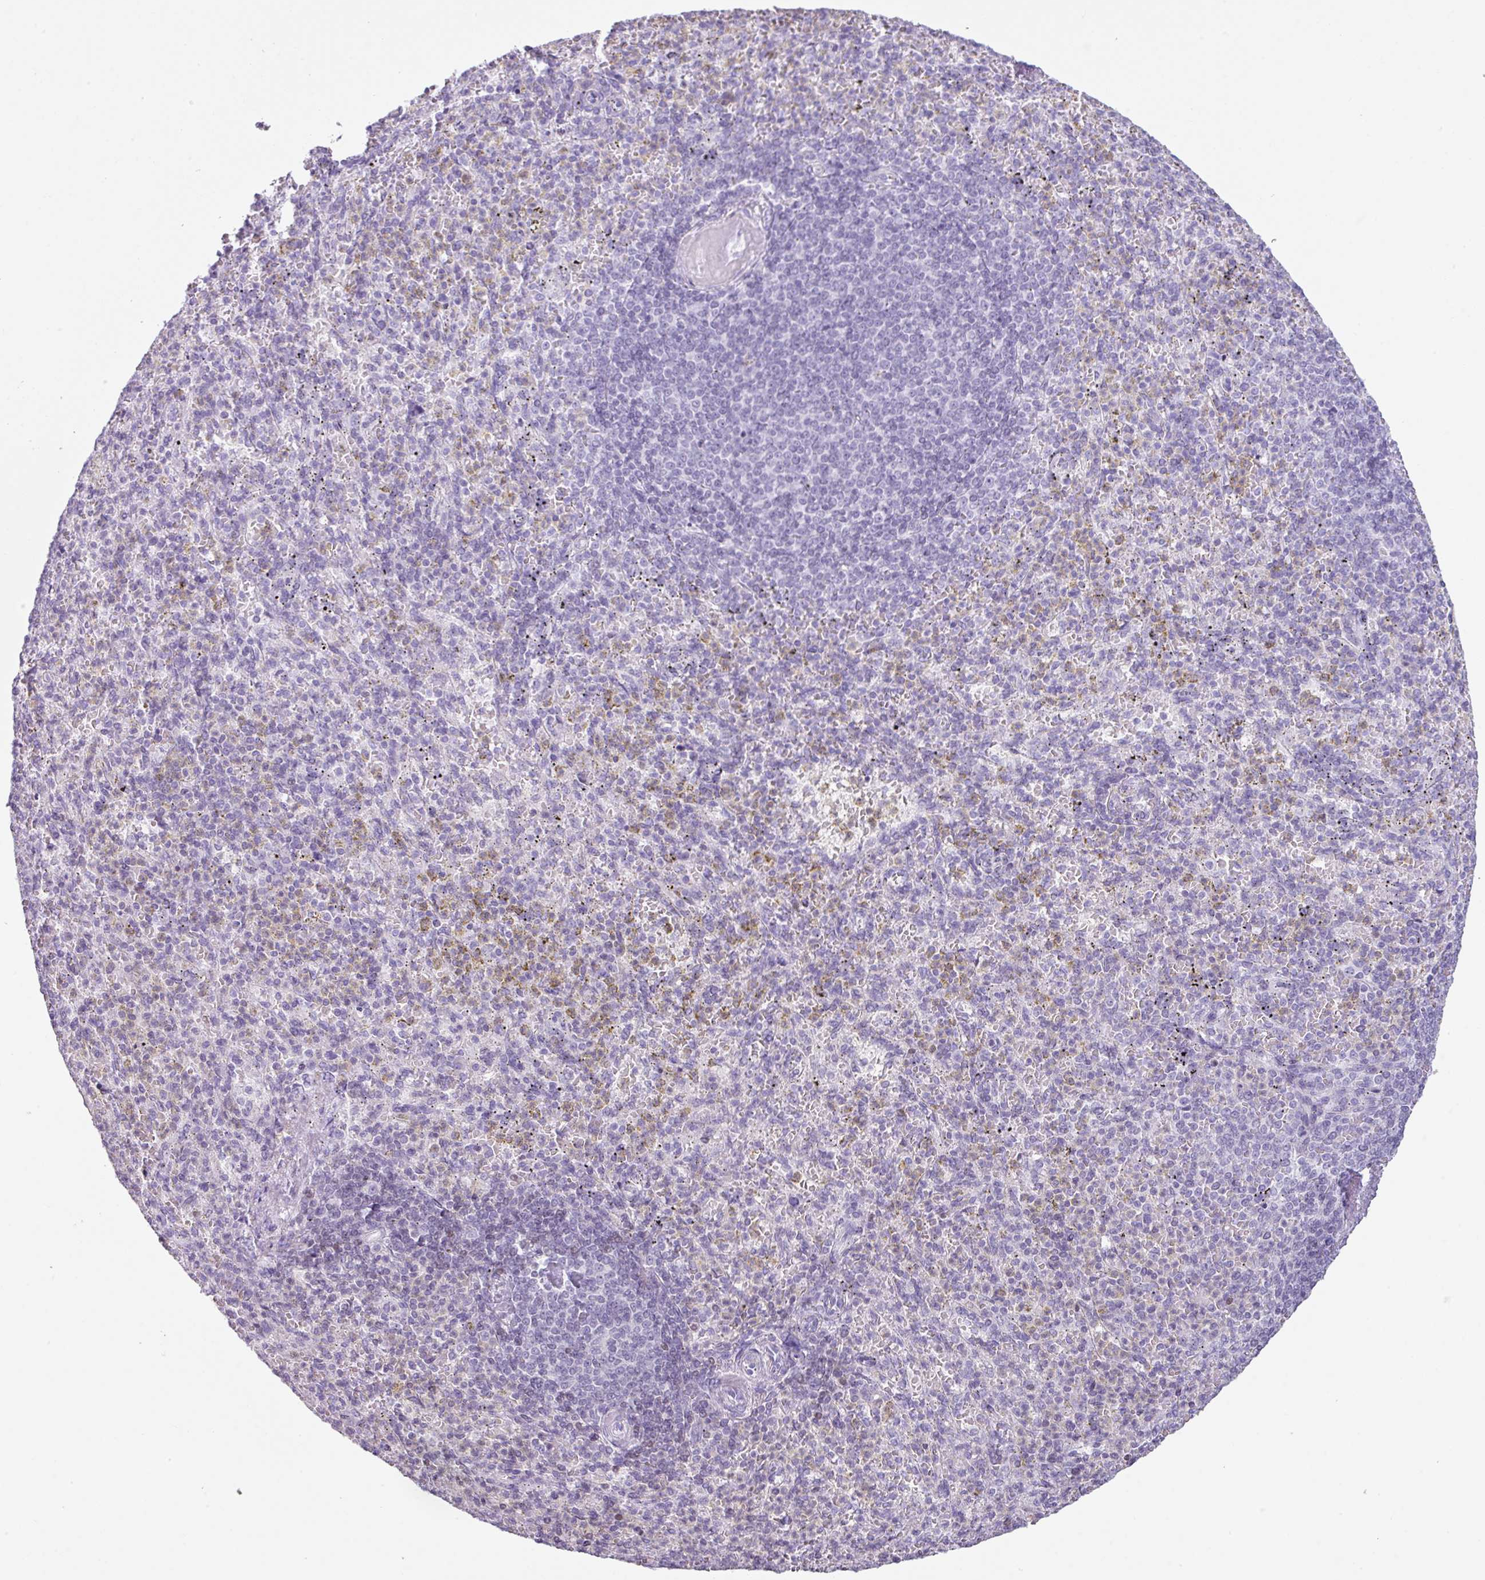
{"staining": {"intensity": "weak", "quantity": "<25%", "location": "nuclear"}, "tissue": "spleen", "cell_type": "Cells in red pulp", "image_type": "normal", "snomed": [{"axis": "morphology", "description": "Normal tissue, NOS"}, {"axis": "topography", "description": "Spleen"}], "caption": "Immunohistochemistry (IHC) image of unremarkable spleen stained for a protein (brown), which reveals no expression in cells in red pulp.", "gene": "STAT5A", "patient": {"sex": "female", "age": 74}}